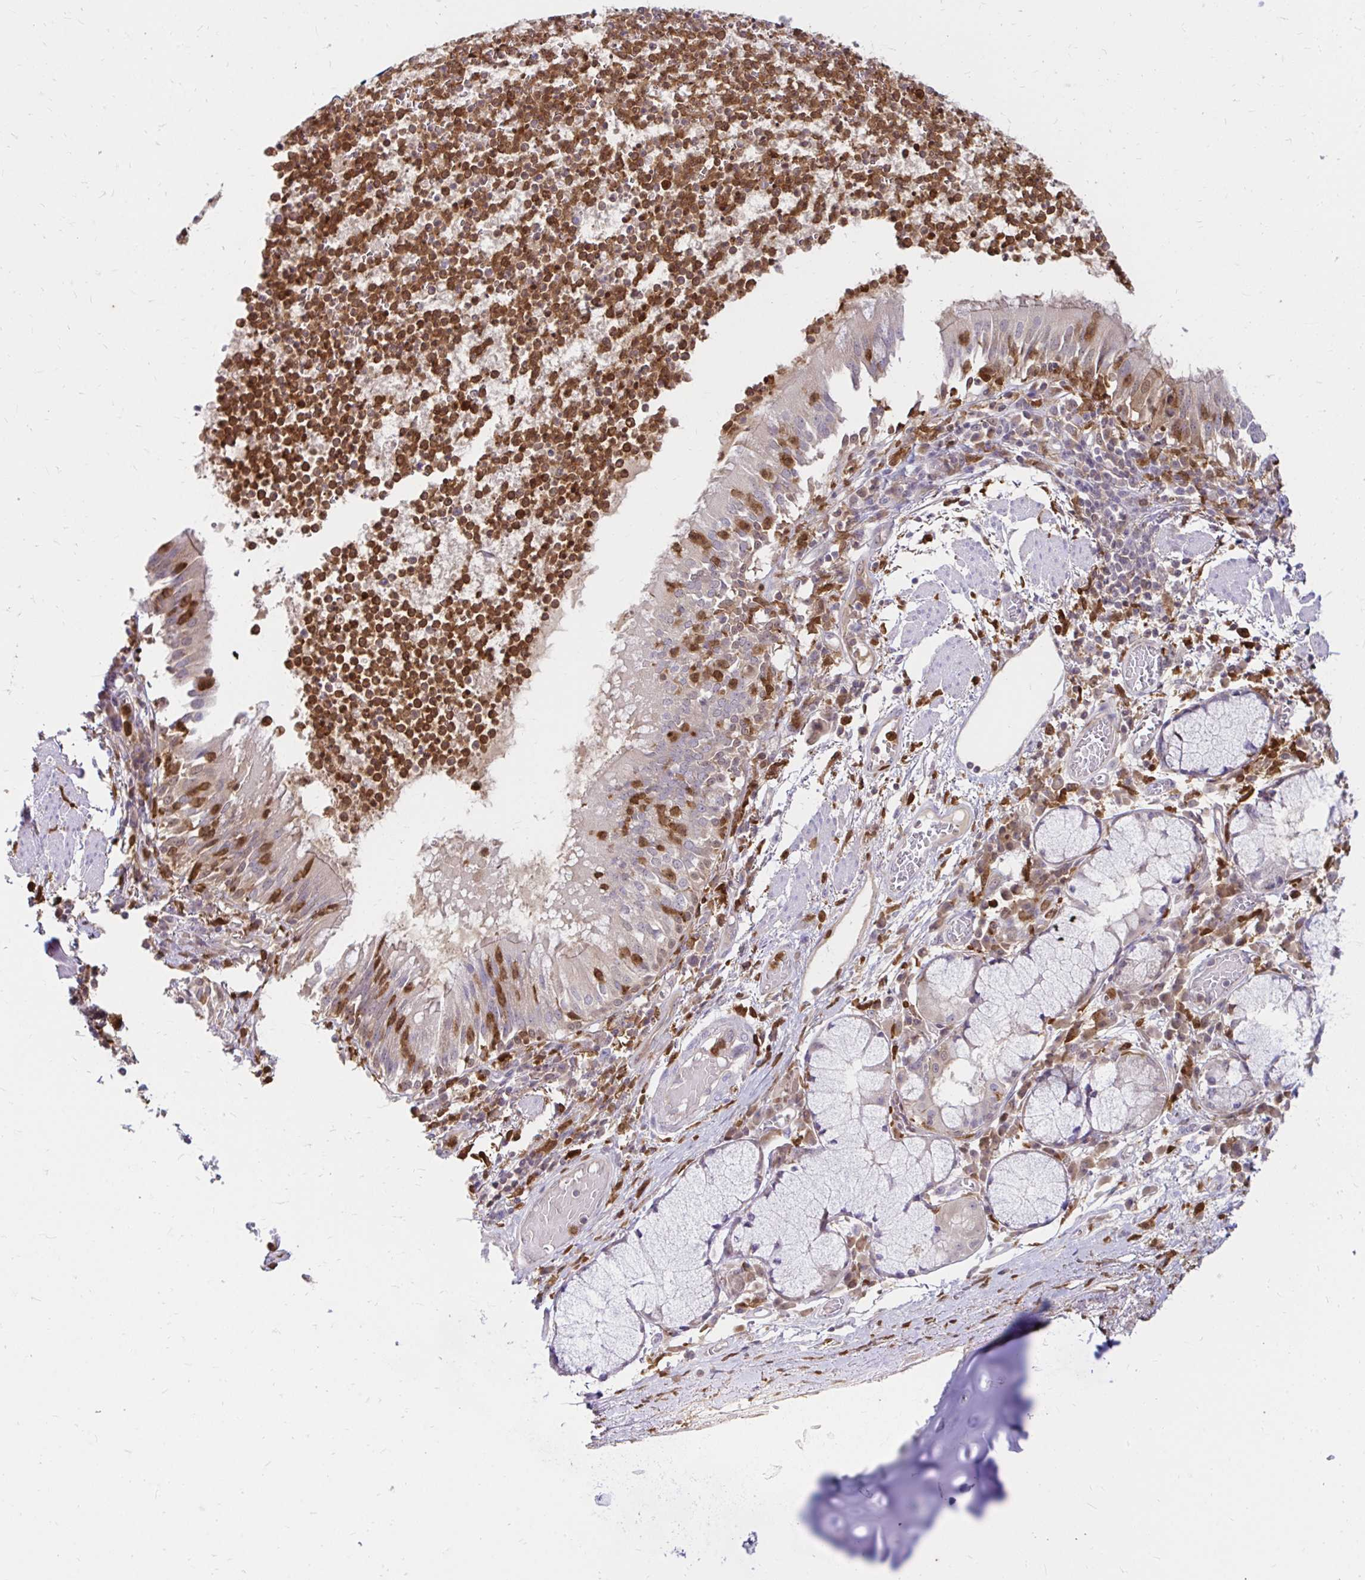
{"staining": {"intensity": "negative", "quantity": "none", "location": "none"}, "tissue": "bronchus", "cell_type": "Respiratory epithelial cells", "image_type": "normal", "snomed": [{"axis": "morphology", "description": "Normal tissue, NOS"}, {"axis": "topography", "description": "Lymph node"}, {"axis": "topography", "description": "Bronchus"}], "caption": "High power microscopy photomicrograph of an immunohistochemistry (IHC) micrograph of unremarkable bronchus, revealing no significant staining in respiratory epithelial cells.", "gene": "PYCARD", "patient": {"sex": "male", "age": 56}}